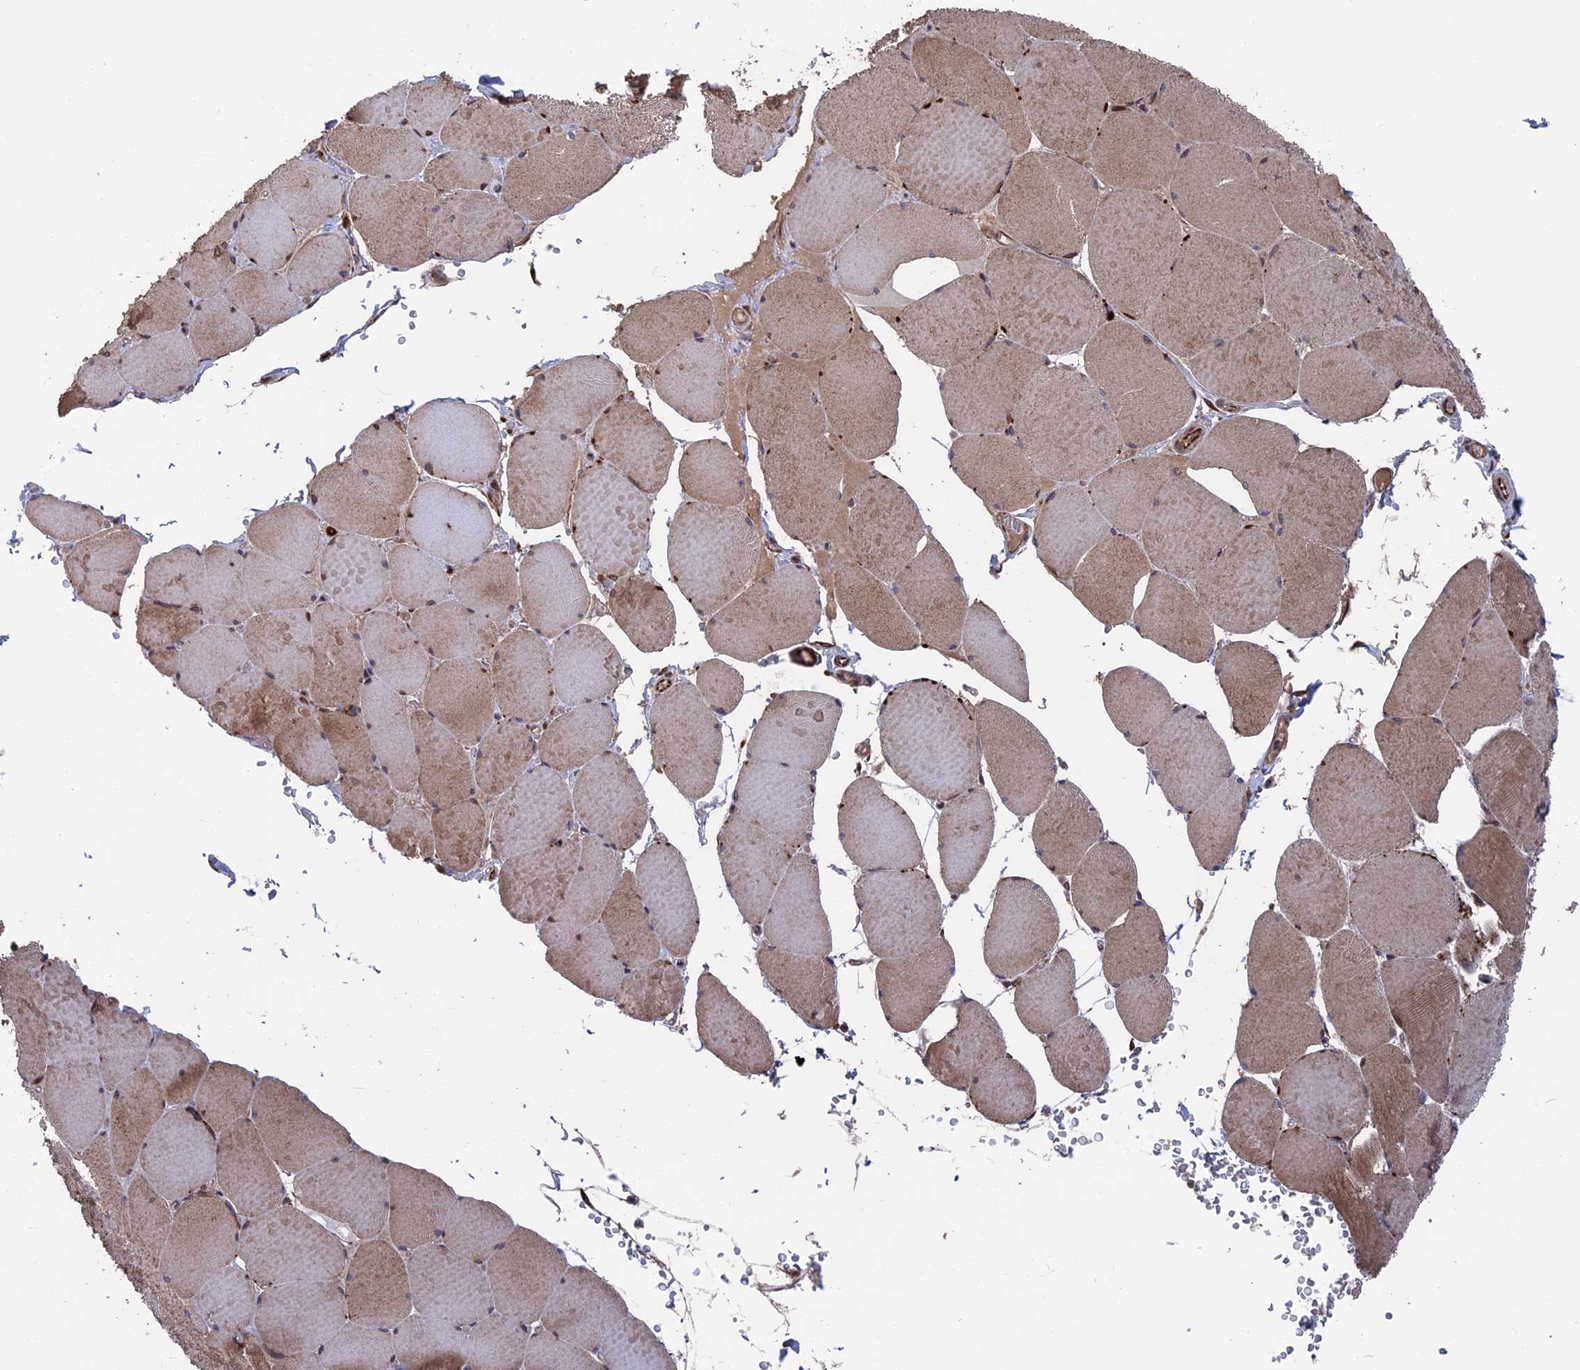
{"staining": {"intensity": "moderate", "quantity": ">75%", "location": "cytoplasmic/membranous,nuclear"}, "tissue": "skeletal muscle", "cell_type": "Myocytes", "image_type": "normal", "snomed": [{"axis": "morphology", "description": "Normal tissue, NOS"}, {"axis": "topography", "description": "Skeletal muscle"}, {"axis": "topography", "description": "Head-Neck"}], "caption": "Brown immunohistochemical staining in normal human skeletal muscle displays moderate cytoplasmic/membranous,nuclear expression in approximately >75% of myocytes.", "gene": "PLA2G15", "patient": {"sex": "male", "age": 66}}